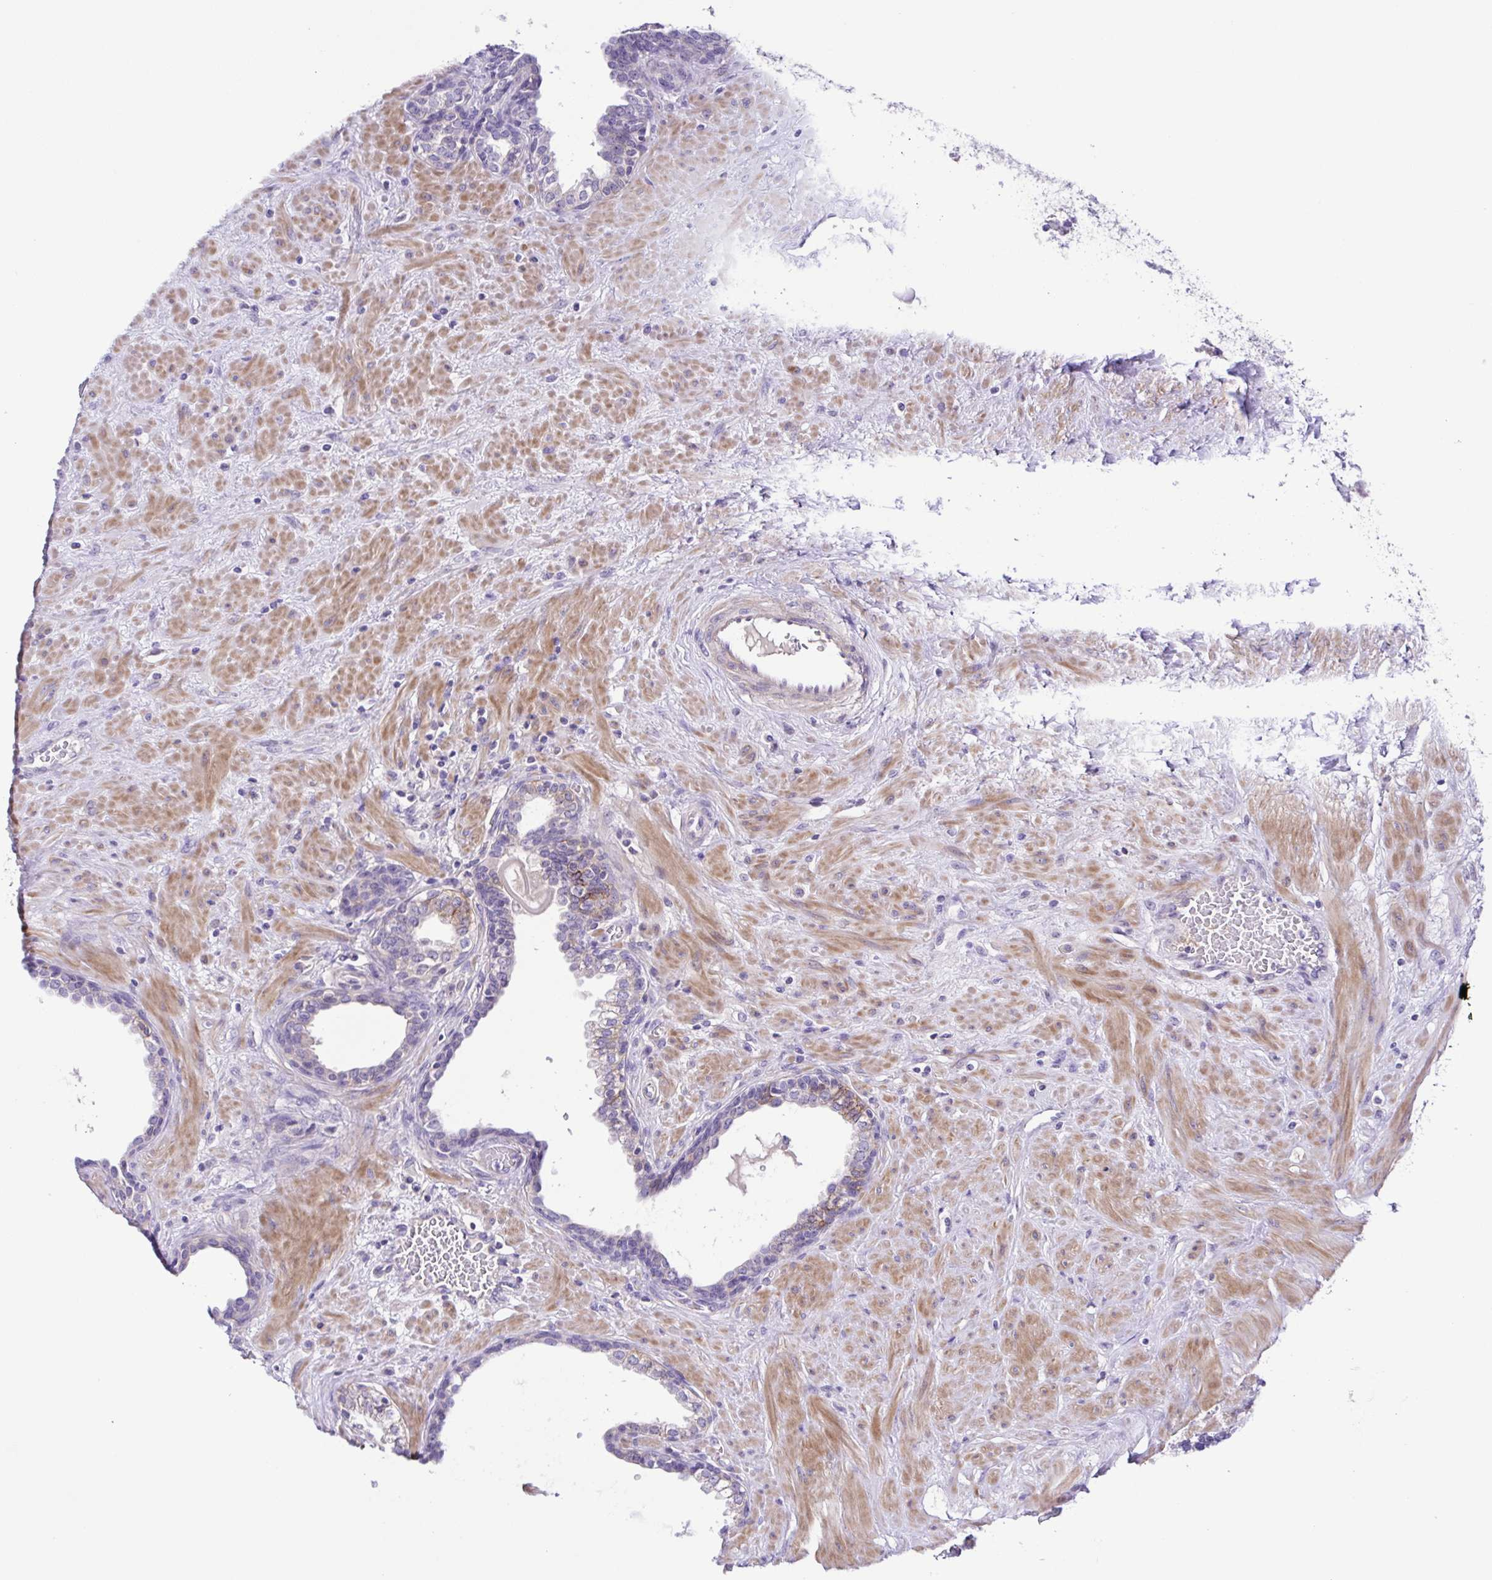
{"staining": {"intensity": "moderate", "quantity": "<25%", "location": "cytoplasmic/membranous"}, "tissue": "prostate", "cell_type": "Glandular cells", "image_type": "normal", "snomed": [{"axis": "morphology", "description": "Normal tissue, NOS"}, {"axis": "topography", "description": "Prostate"}], "caption": "Immunohistochemical staining of benign prostate exhibits moderate cytoplasmic/membranous protein expression in about <25% of glandular cells. (Brightfield microscopy of DAB IHC at high magnification).", "gene": "ISM2", "patient": {"sex": "male", "age": 55}}